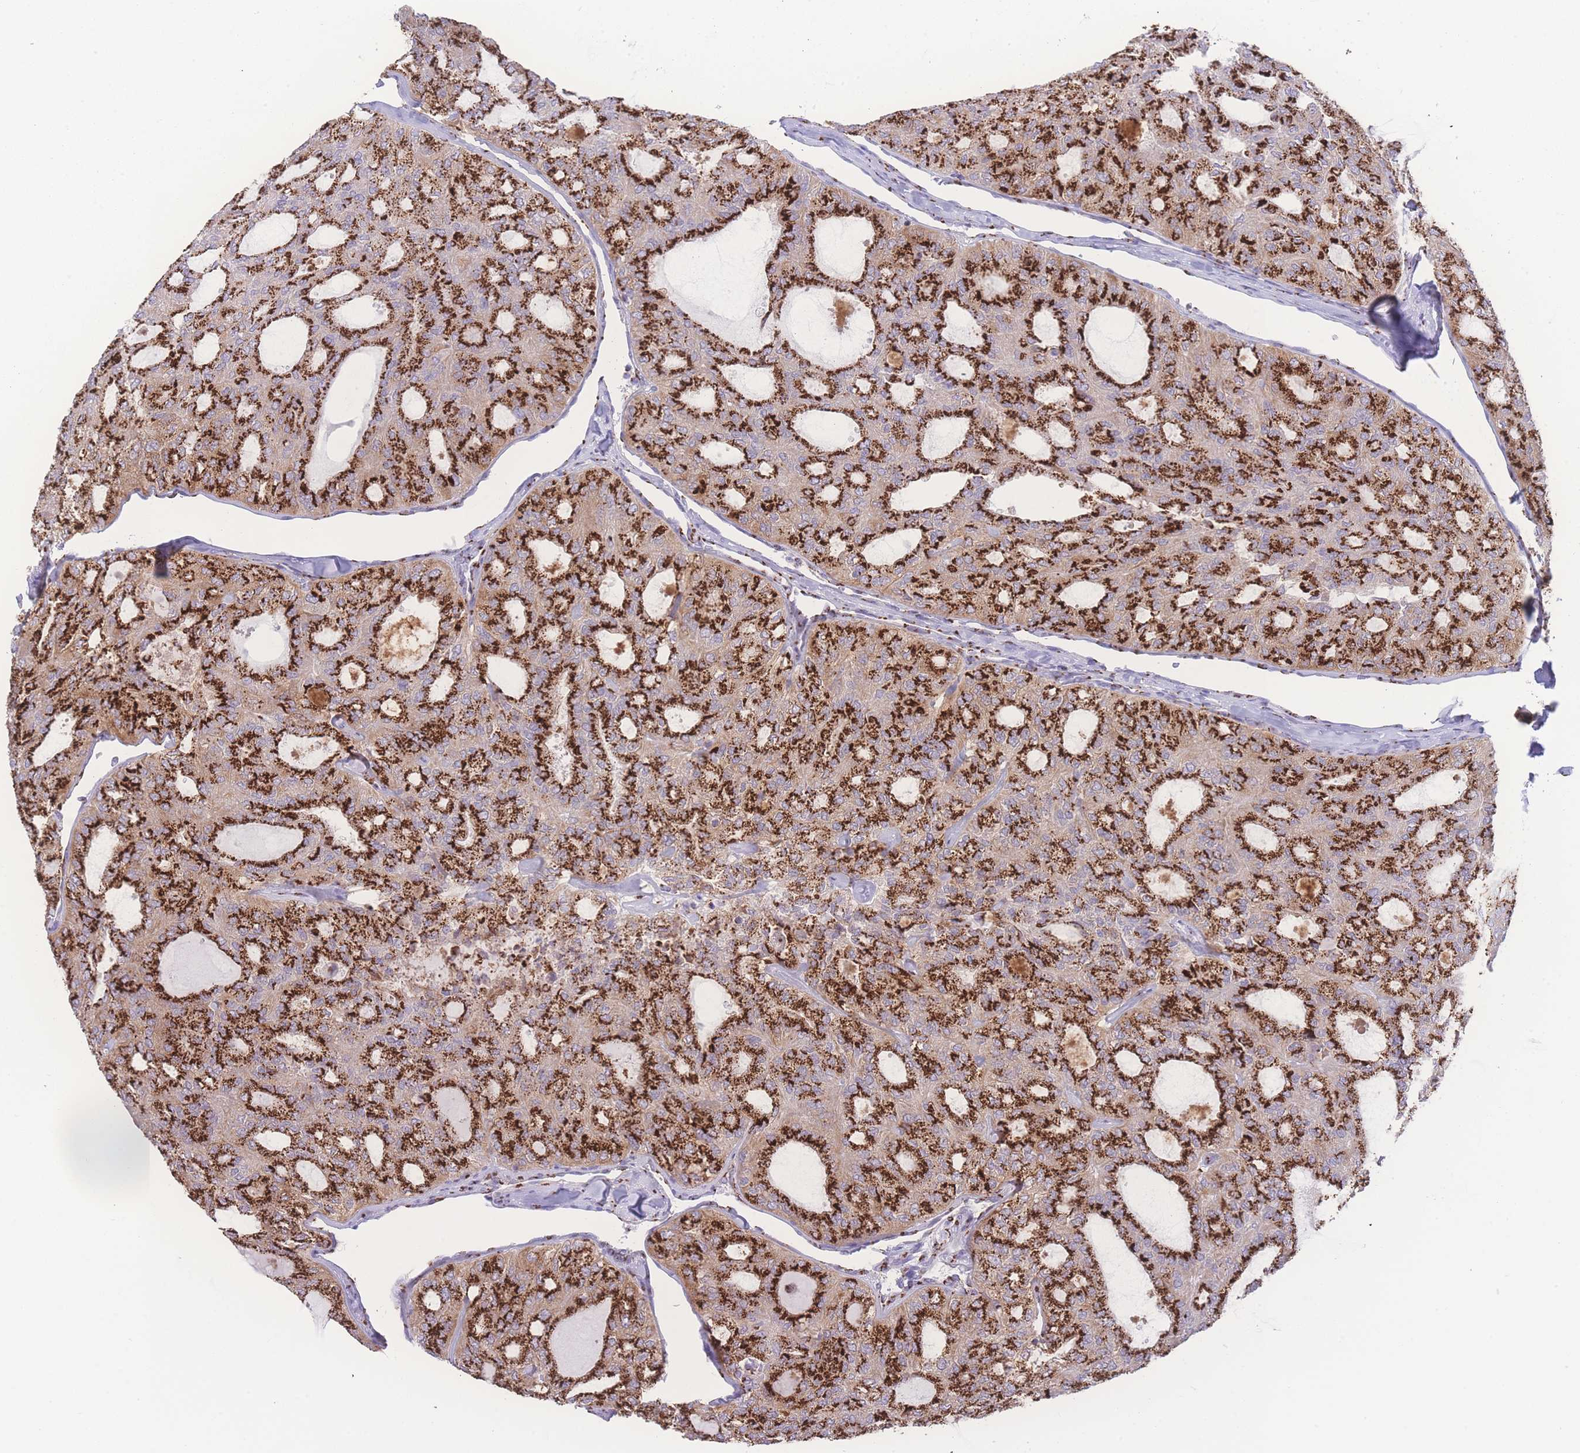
{"staining": {"intensity": "strong", "quantity": ">75%", "location": "cytoplasmic/membranous"}, "tissue": "thyroid cancer", "cell_type": "Tumor cells", "image_type": "cancer", "snomed": [{"axis": "morphology", "description": "Follicular adenoma carcinoma, NOS"}, {"axis": "topography", "description": "Thyroid gland"}], "caption": "A photomicrograph of thyroid follicular adenoma carcinoma stained for a protein shows strong cytoplasmic/membranous brown staining in tumor cells.", "gene": "GOLM2", "patient": {"sex": "male", "age": 75}}